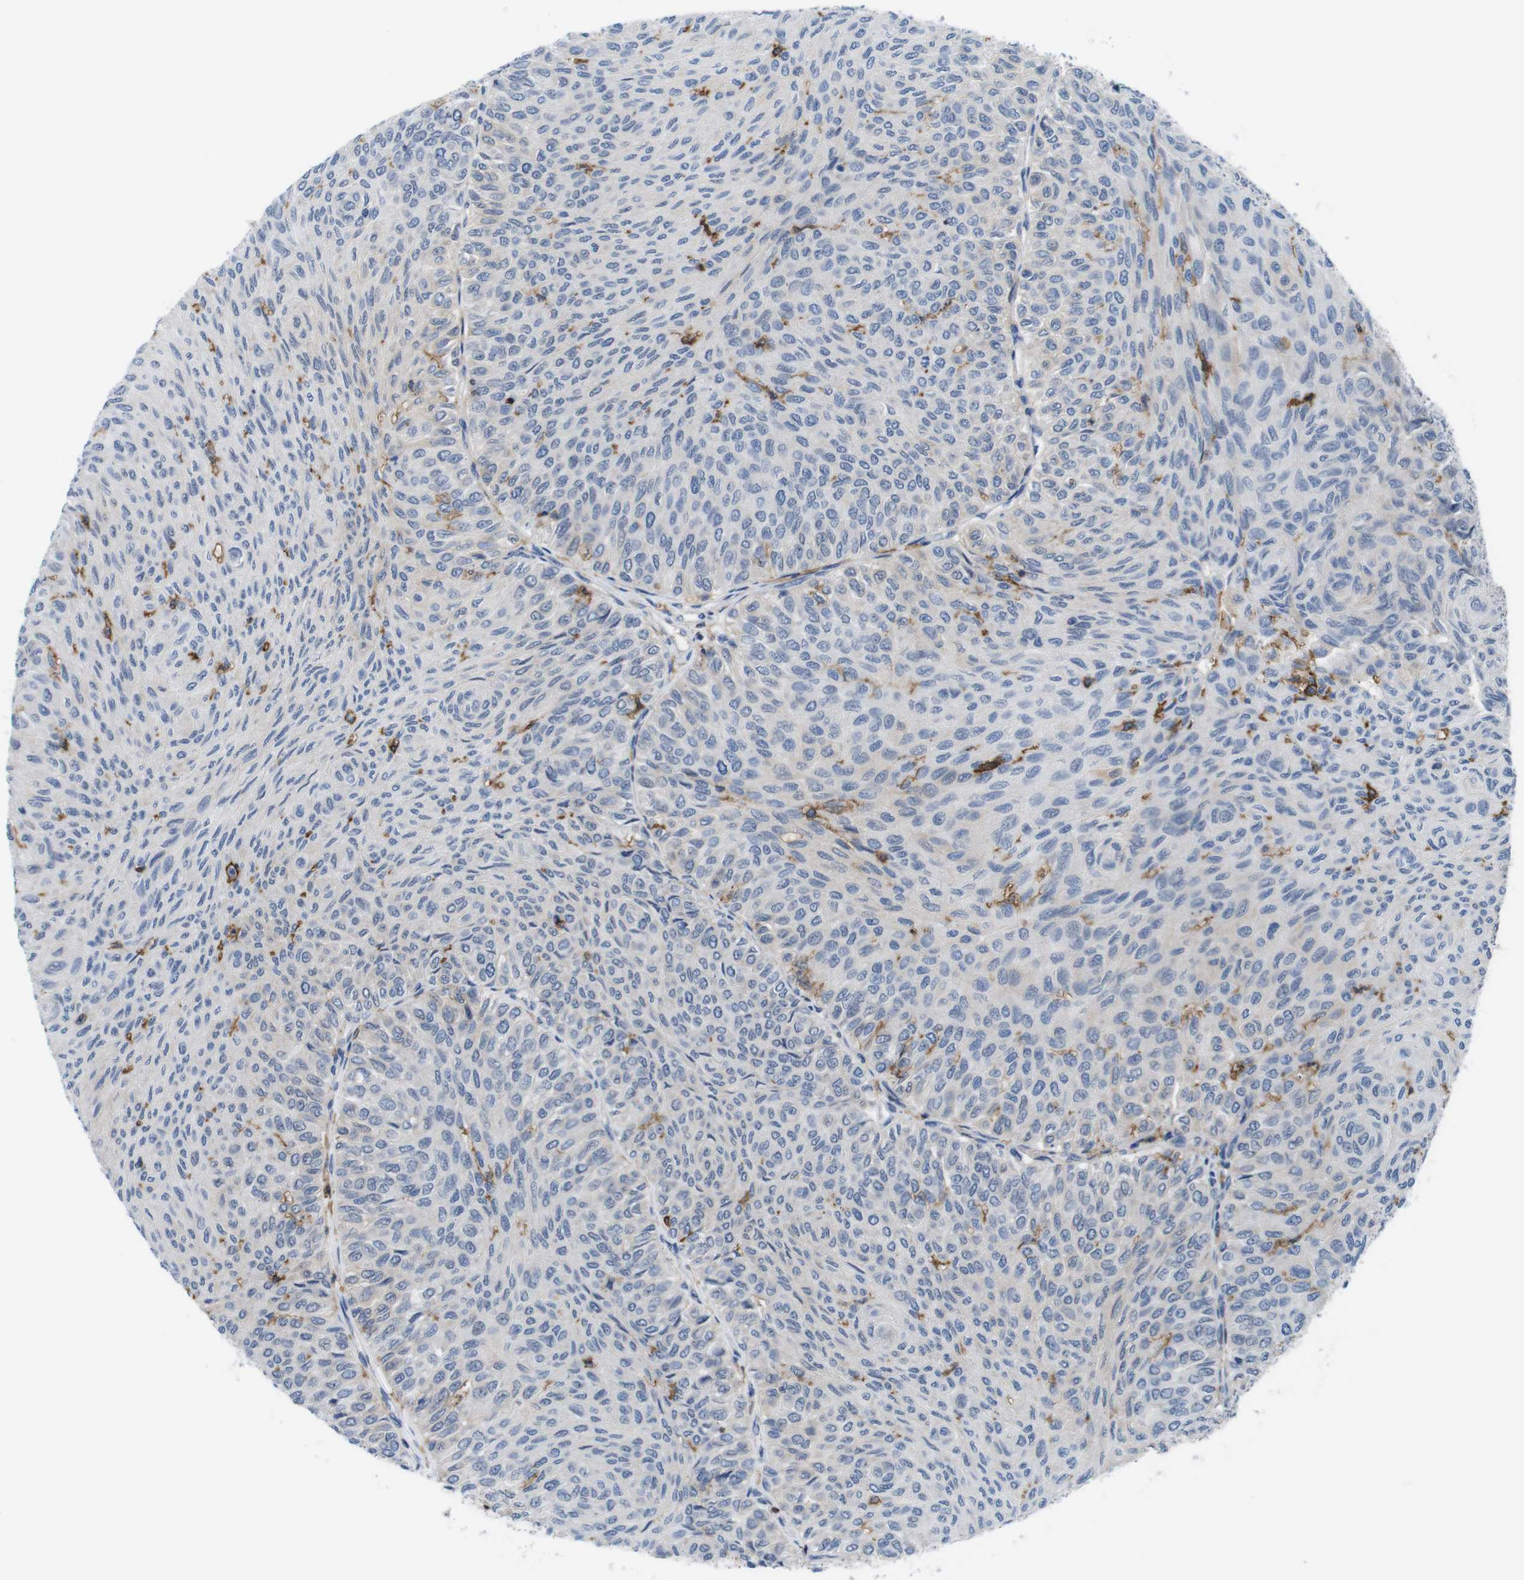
{"staining": {"intensity": "negative", "quantity": "none", "location": "none"}, "tissue": "urothelial cancer", "cell_type": "Tumor cells", "image_type": "cancer", "snomed": [{"axis": "morphology", "description": "Urothelial carcinoma, Low grade"}, {"axis": "topography", "description": "Urinary bladder"}], "caption": "Urothelial cancer was stained to show a protein in brown. There is no significant positivity in tumor cells.", "gene": "CD300C", "patient": {"sex": "male", "age": 78}}